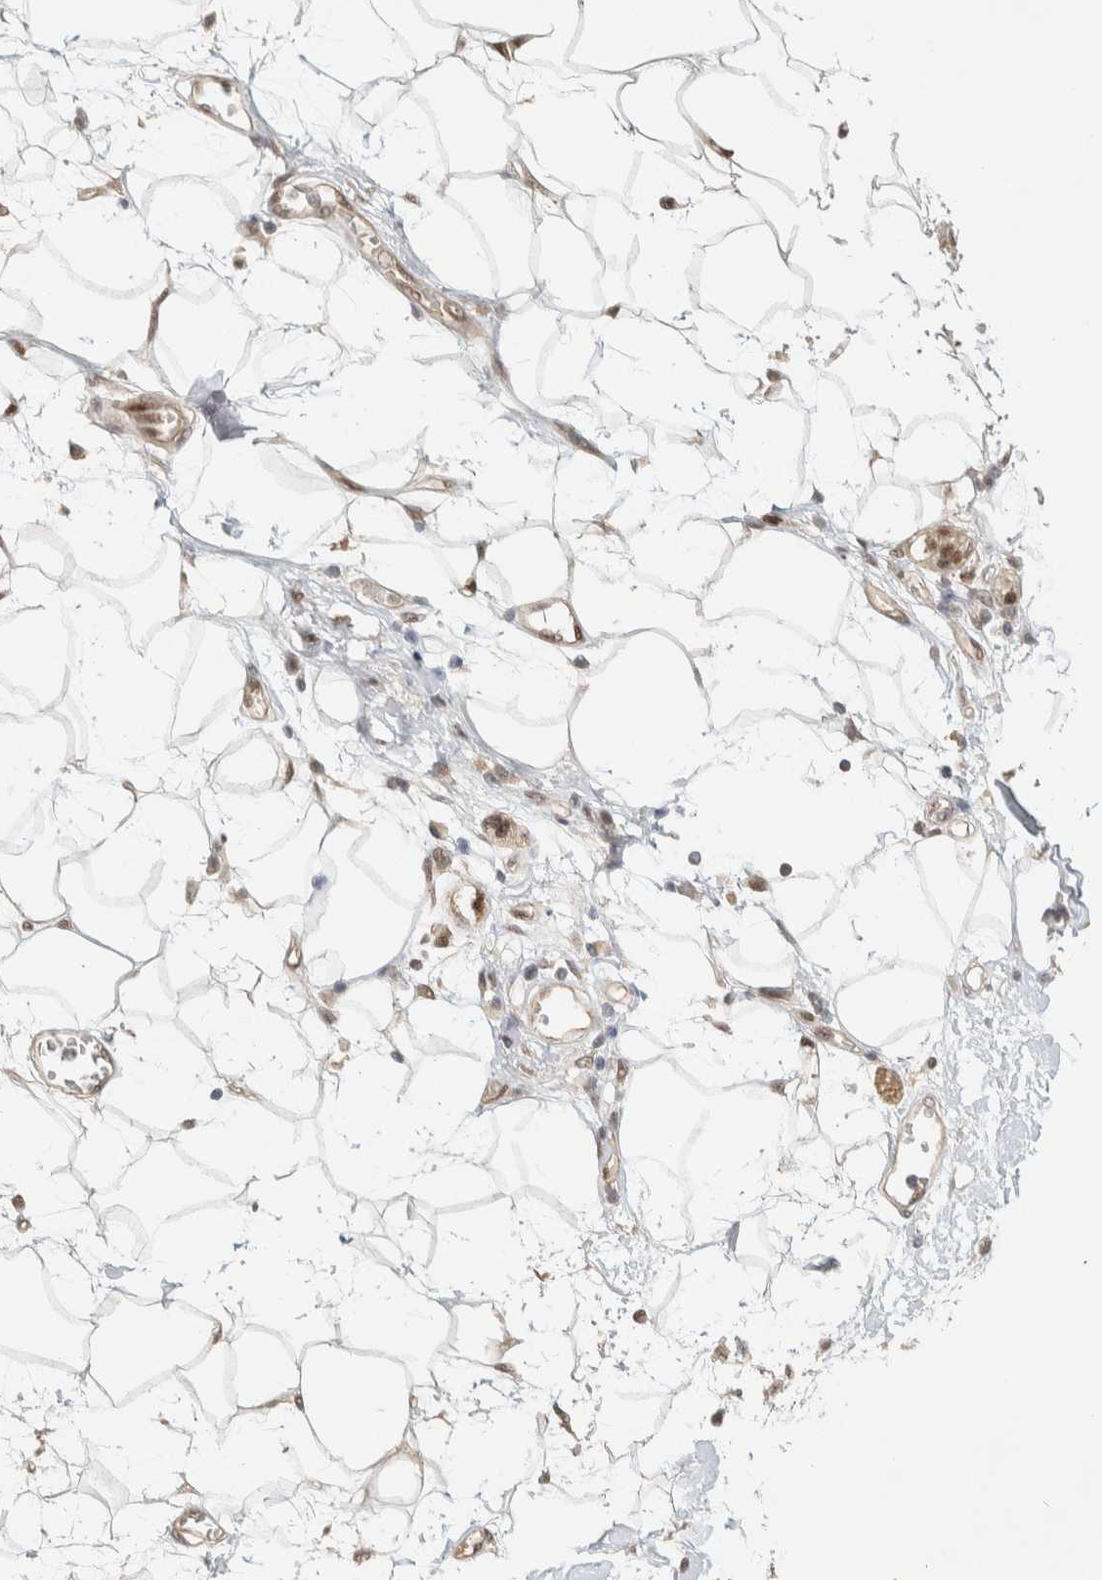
{"staining": {"intensity": "moderate", "quantity": "<25%", "location": "none"}, "tissue": "adipose tissue", "cell_type": "Adipocytes", "image_type": "normal", "snomed": [{"axis": "morphology", "description": "Normal tissue, NOS"}, {"axis": "morphology", "description": "Adenocarcinoma, NOS"}, {"axis": "topography", "description": "Duodenum"}, {"axis": "topography", "description": "Peripheral nerve tissue"}], "caption": "IHC (DAB (3,3'-diaminobenzidine)) staining of unremarkable adipose tissue displays moderate None protein expression in about <25% of adipocytes.", "gene": "PUS7", "patient": {"sex": "female", "age": 60}}